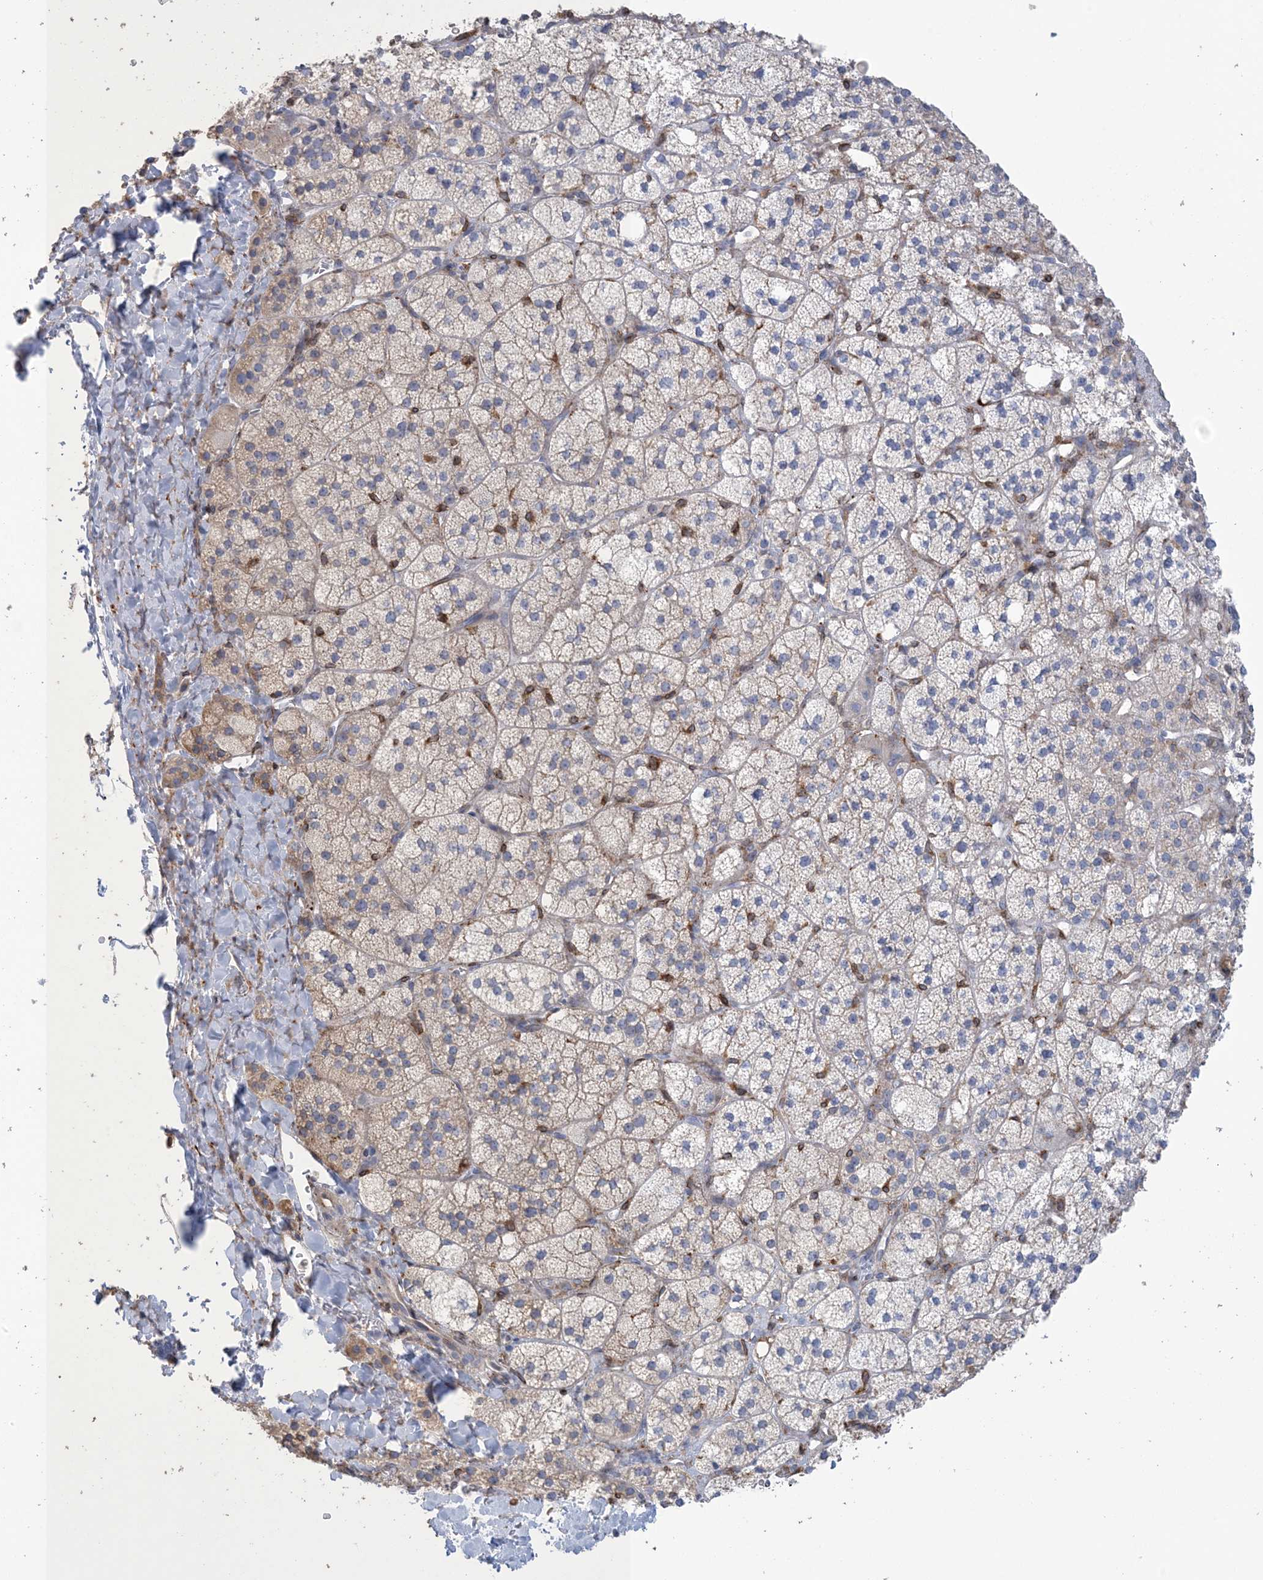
{"staining": {"intensity": "weak", "quantity": "<25%", "location": "cytoplasmic/membranous"}, "tissue": "adrenal gland", "cell_type": "Glandular cells", "image_type": "normal", "snomed": [{"axis": "morphology", "description": "Normal tissue, NOS"}, {"axis": "topography", "description": "Adrenal gland"}], "caption": "This is a image of immunohistochemistry (IHC) staining of benign adrenal gland, which shows no positivity in glandular cells.", "gene": "SHANK1", "patient": {"sex": "male", "age": 61}}